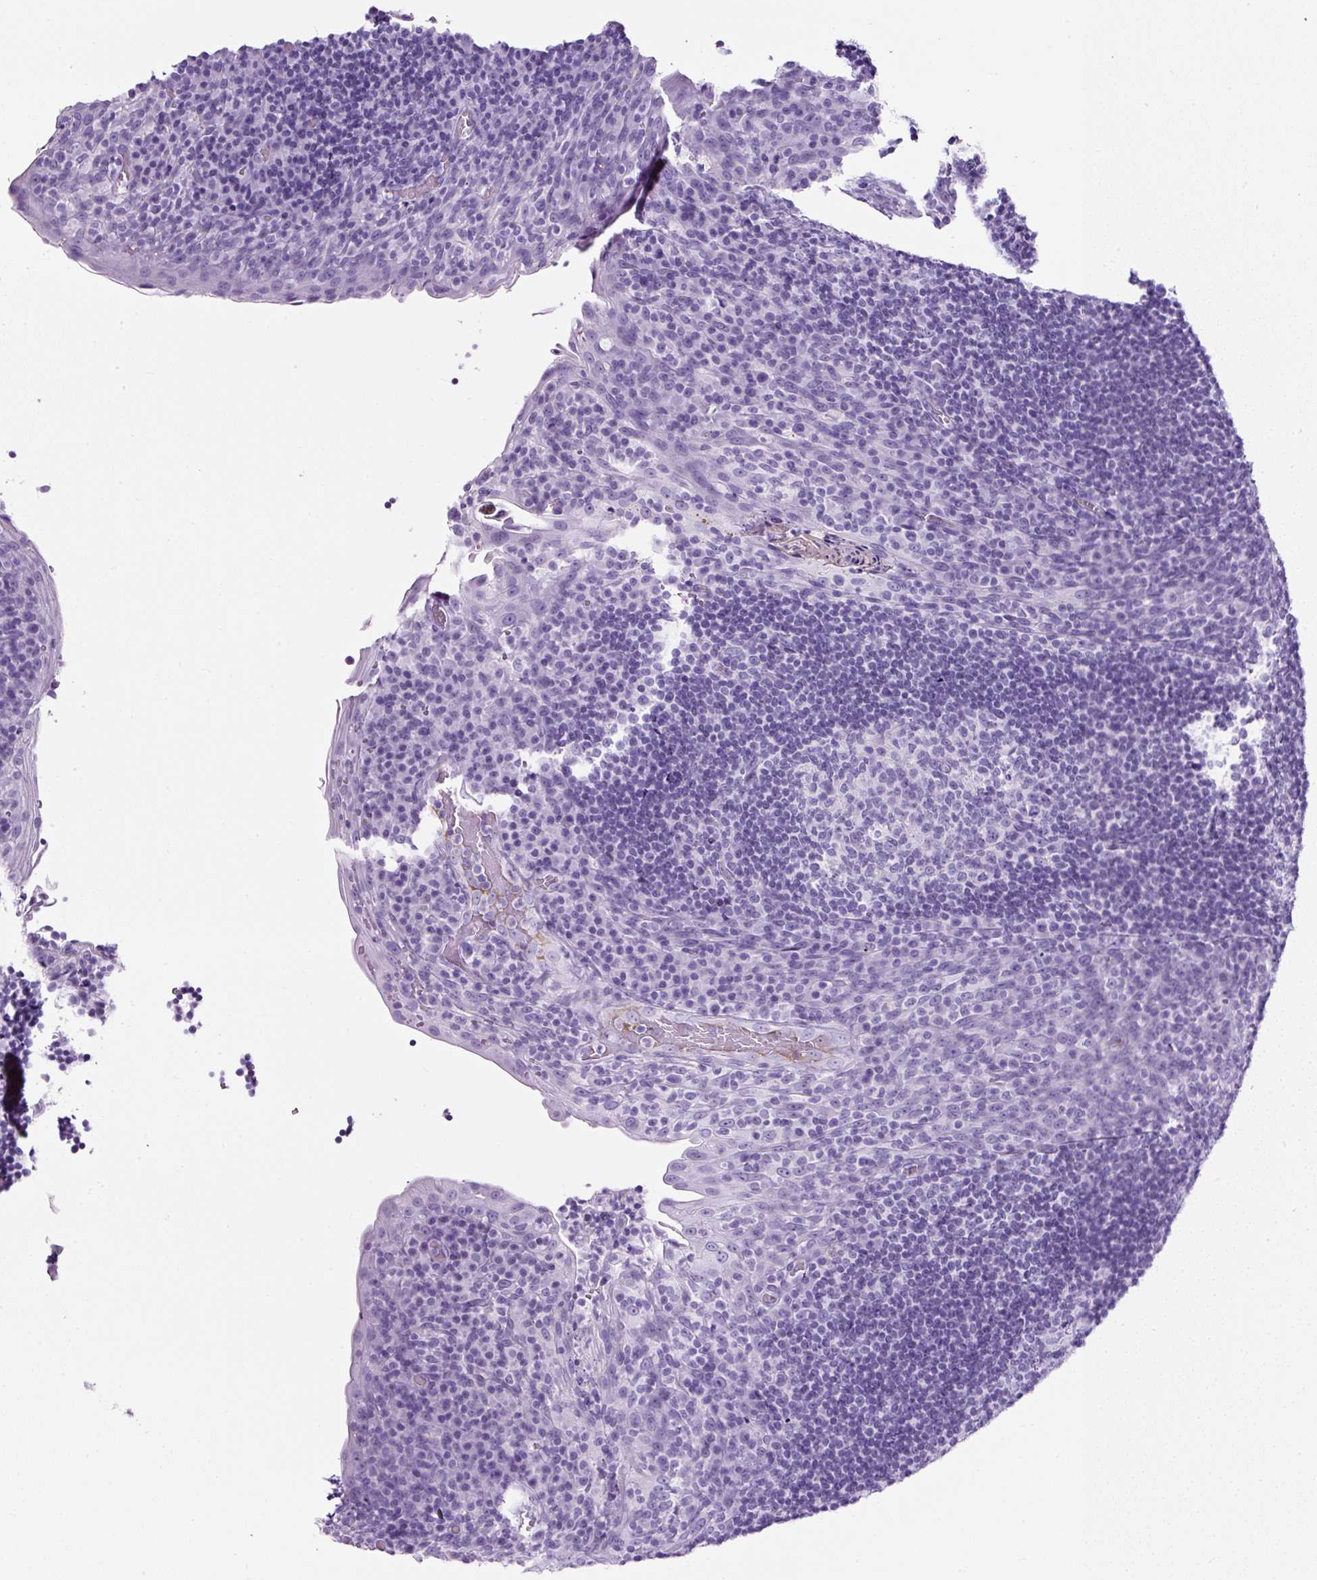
{"staining": {"intensity": "negative", "quantity": "none", "location": "none"}, "tissue": "tonsil", "cell_type": "Germinal center cells", "image_type": "normal", "snomed": [{"axis": "morphology", "description": "Normal tissue, NOS"}, {"axis": "topography", "description": "Tonsil"}], "caption": "This is an immunohistochemistry (IHC) micrograph of unremarkable human tonsil. There is no positivity in germinal center cells.", "gene": "TMEM200B", "patient": {"sex": "male", "age": 17}}